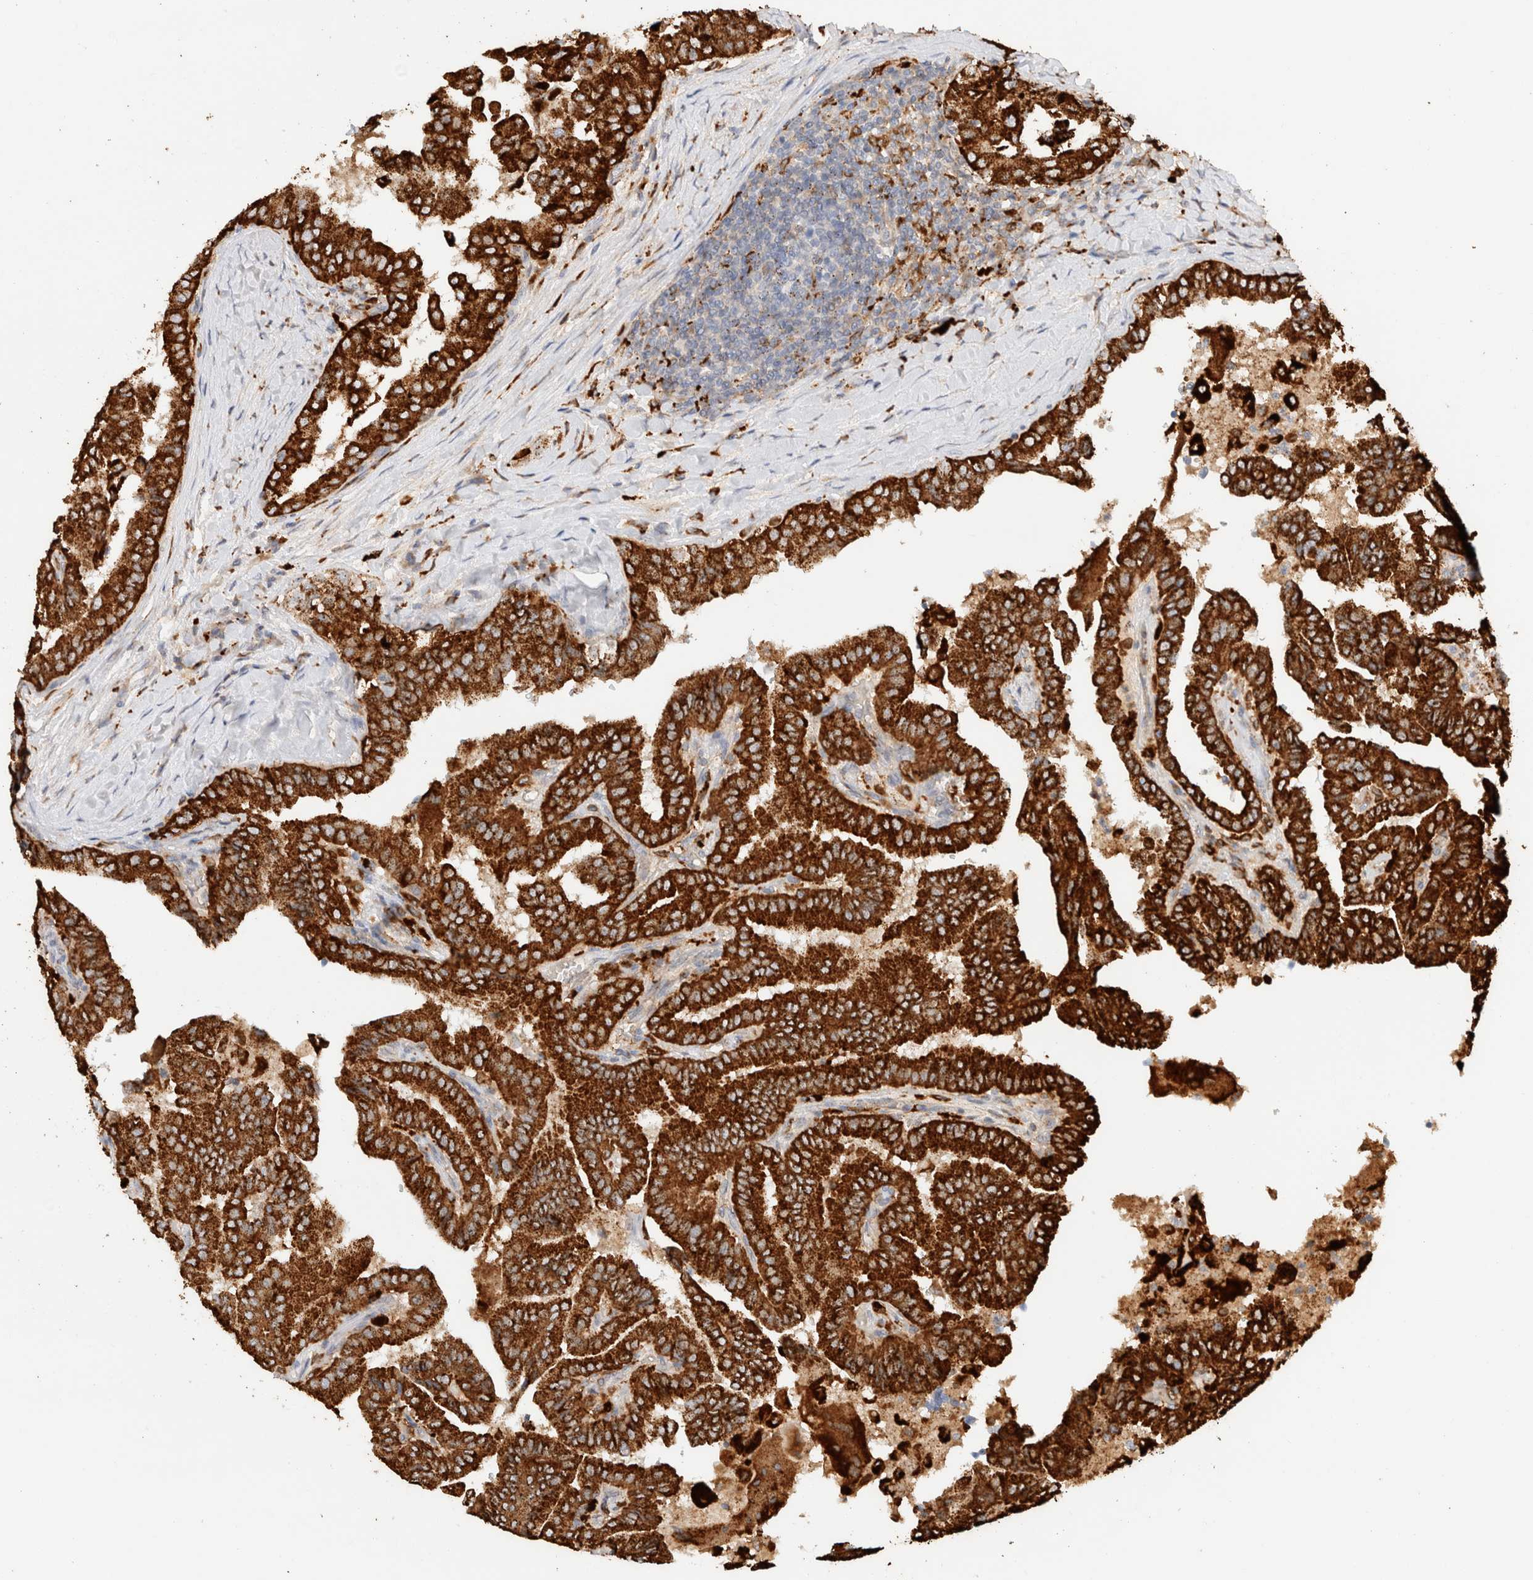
{"staining": {"intensity": "strong", "quantity": ">75%", "location": "cytoplasmic/membranous"}, "tissue": "thyroid cancer", "cell_type": "Tumor cells", "image_type": "cancer", "snomed": [{"axis": "morphology", "description": "Papillary adenocarcinoma, NOS"}, {"axis": "topography", "description": "Thyroid gland"}], "caption": "Strong cytoplasmic/membranous positivity for a protein is seen in about >75% of tumor cells of thyroid cancer using immunohistochemistry.", "gene": "RABEPK", "patient": {"sex": "male", "age": 33}}